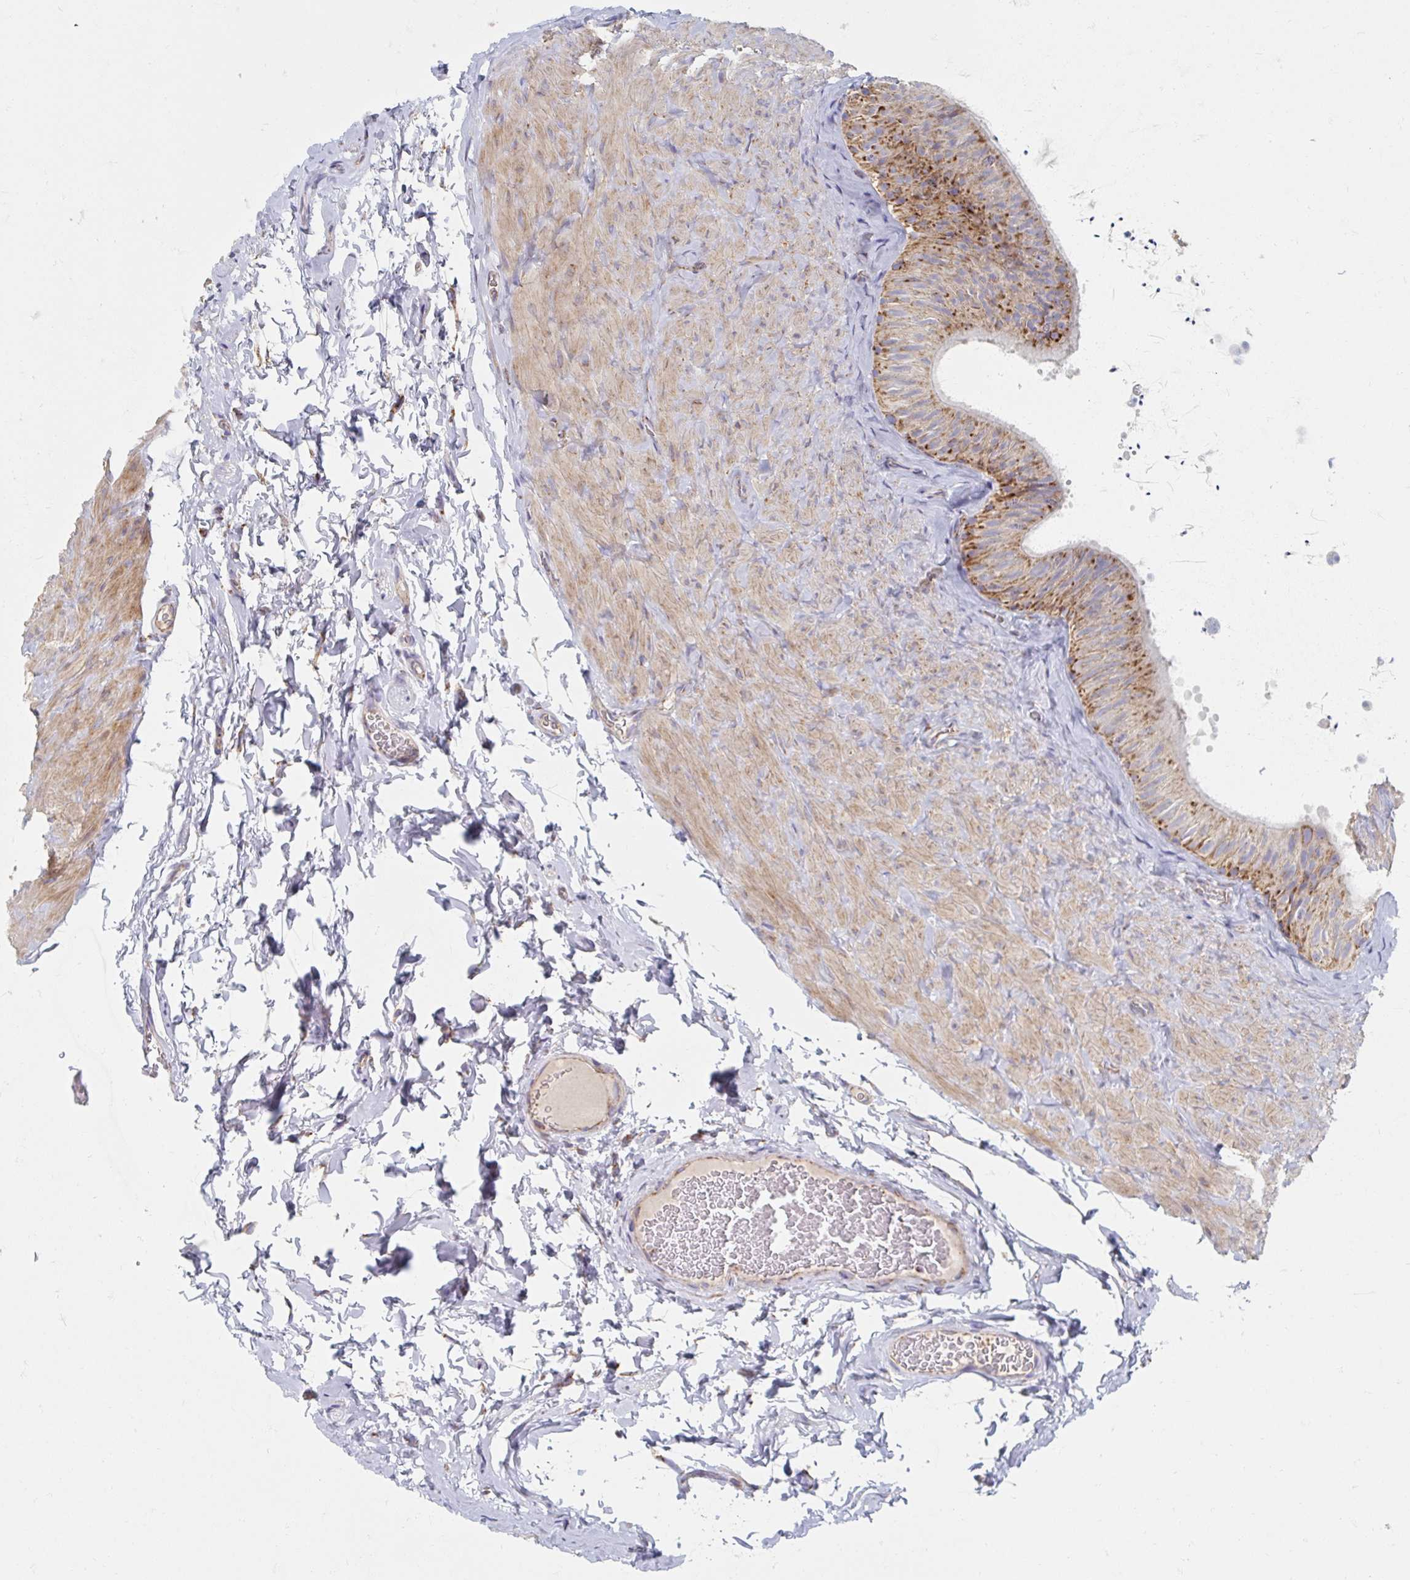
{"staining": {"intensity": "moderate", "quantity": ">75%", "location": "cytoplasmic/membranous"}, "tissue": "epididymis", "cell_type": "Glandular cells", "image_type": "normal", "snomed": [{"axis": "morphology", "description": "Normal tissue, NOS"}, {"axis": "topography", "description": "Epididymis, spermatic cord, NOS"}, {"axis": "topography", "description": "Epididymis"}], "caption": "A brown stain labels moderate cytoplasmic/membranous positivity of a protein in glandular cells of unremarkable human epididymis.", "gene": "MAVS", "patient": {"sex": "male", "age": 31}}